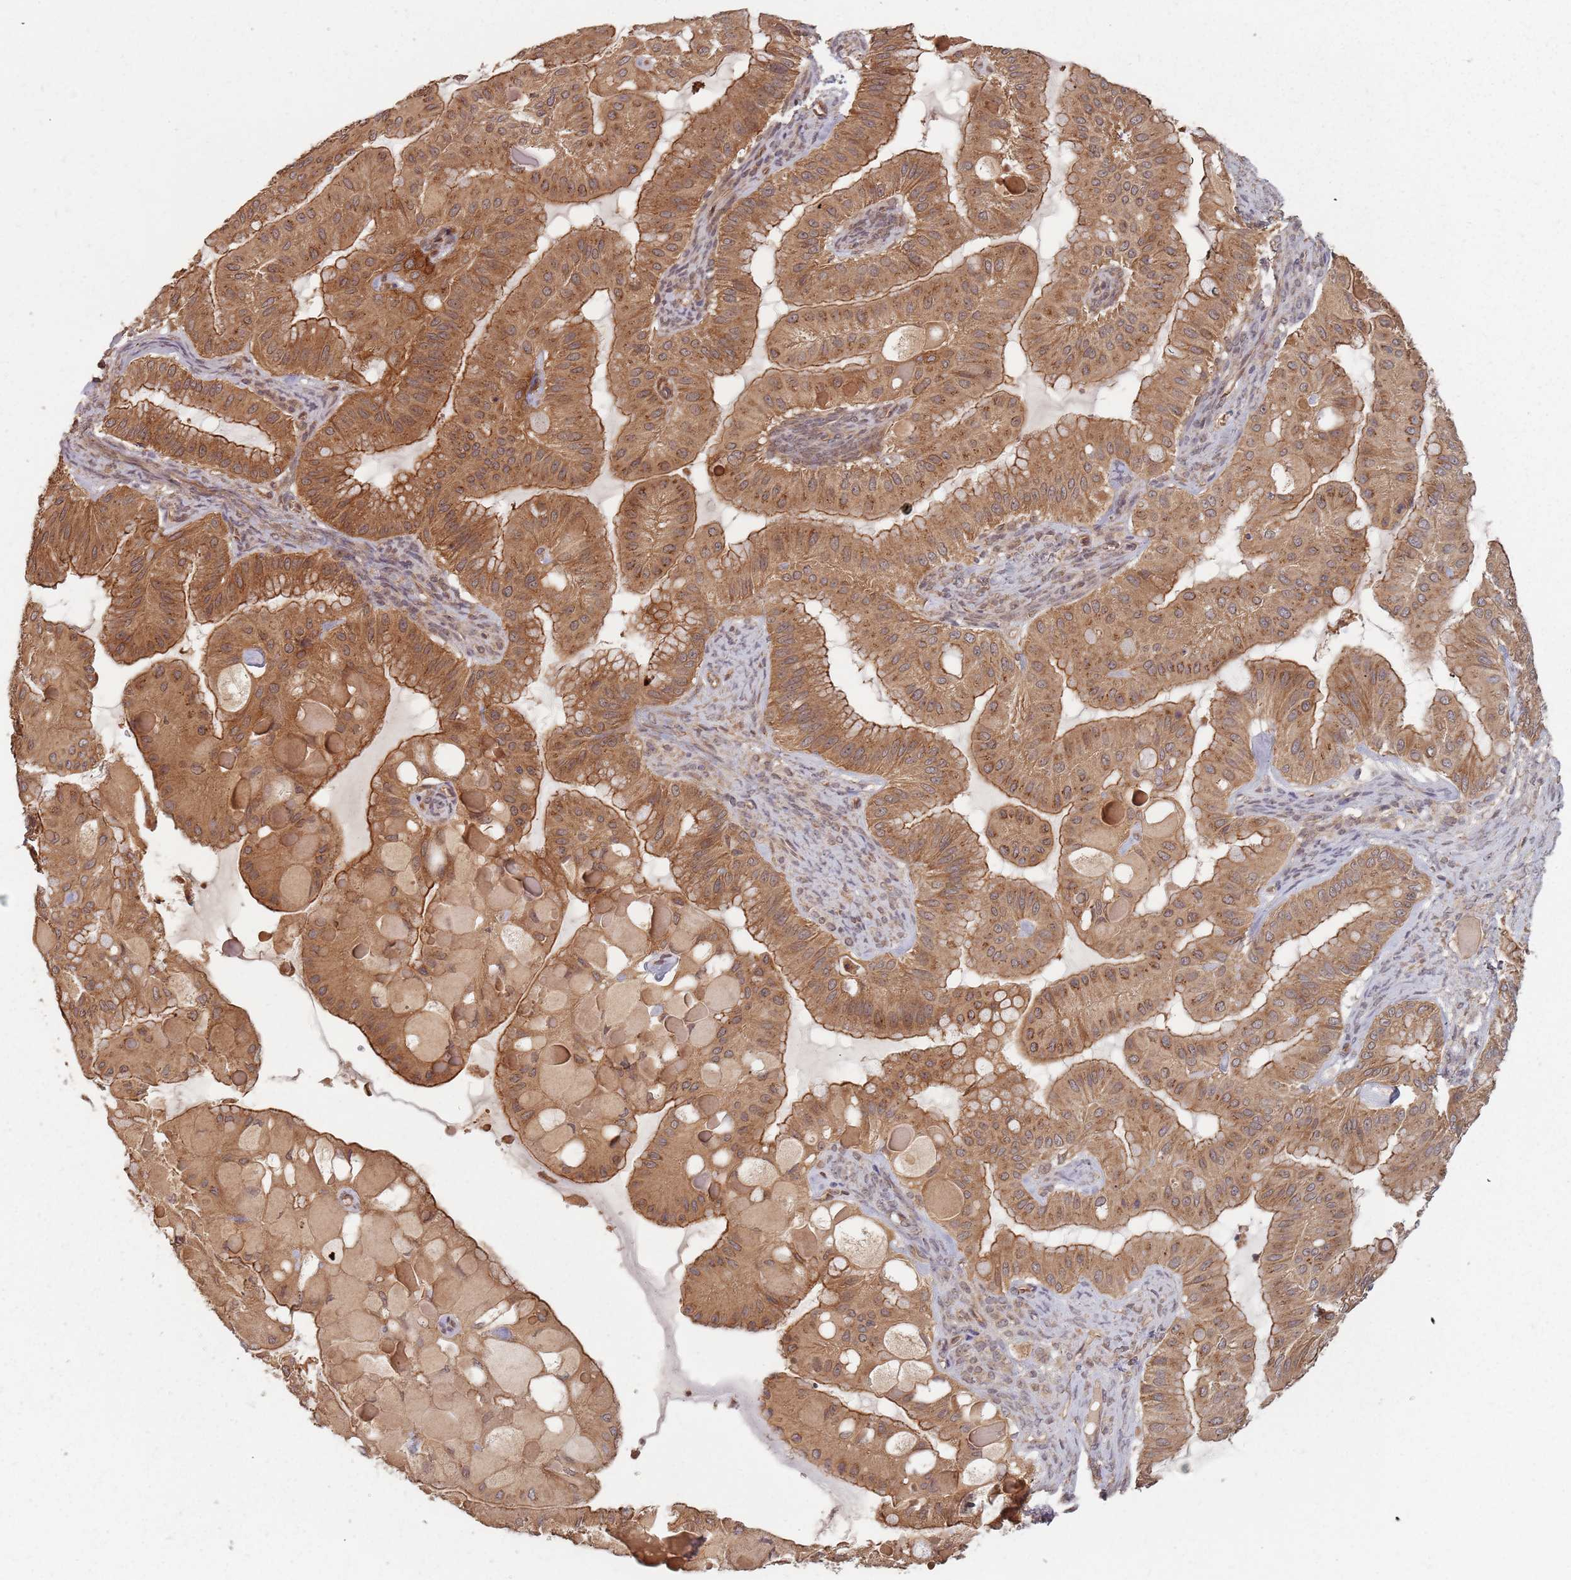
{"staining": {"intensity": "moderate", "quantity": ">75%", "location": "cytoplasmic/membranous"}, "tissue": "ovarian cancer", "cell_type": "Tumor cells", "image_type": "cancer", "snomed": [{"axis": "morphology", "description": "Cystadenocarcinoma, mucinous, NOS"}, {"axis": "topography", "description": "Ovary"}], "caption": "IHC photomicrograph of ovarian mucinous cystadenocarcinoma stained for a protein (brown), which reveals medium levels of moderate cytoplasmic/membranous positivity in about >75% of tumor cells.", "gene": "C3orf14", "patient": {"sex": "female", "age": 61}}